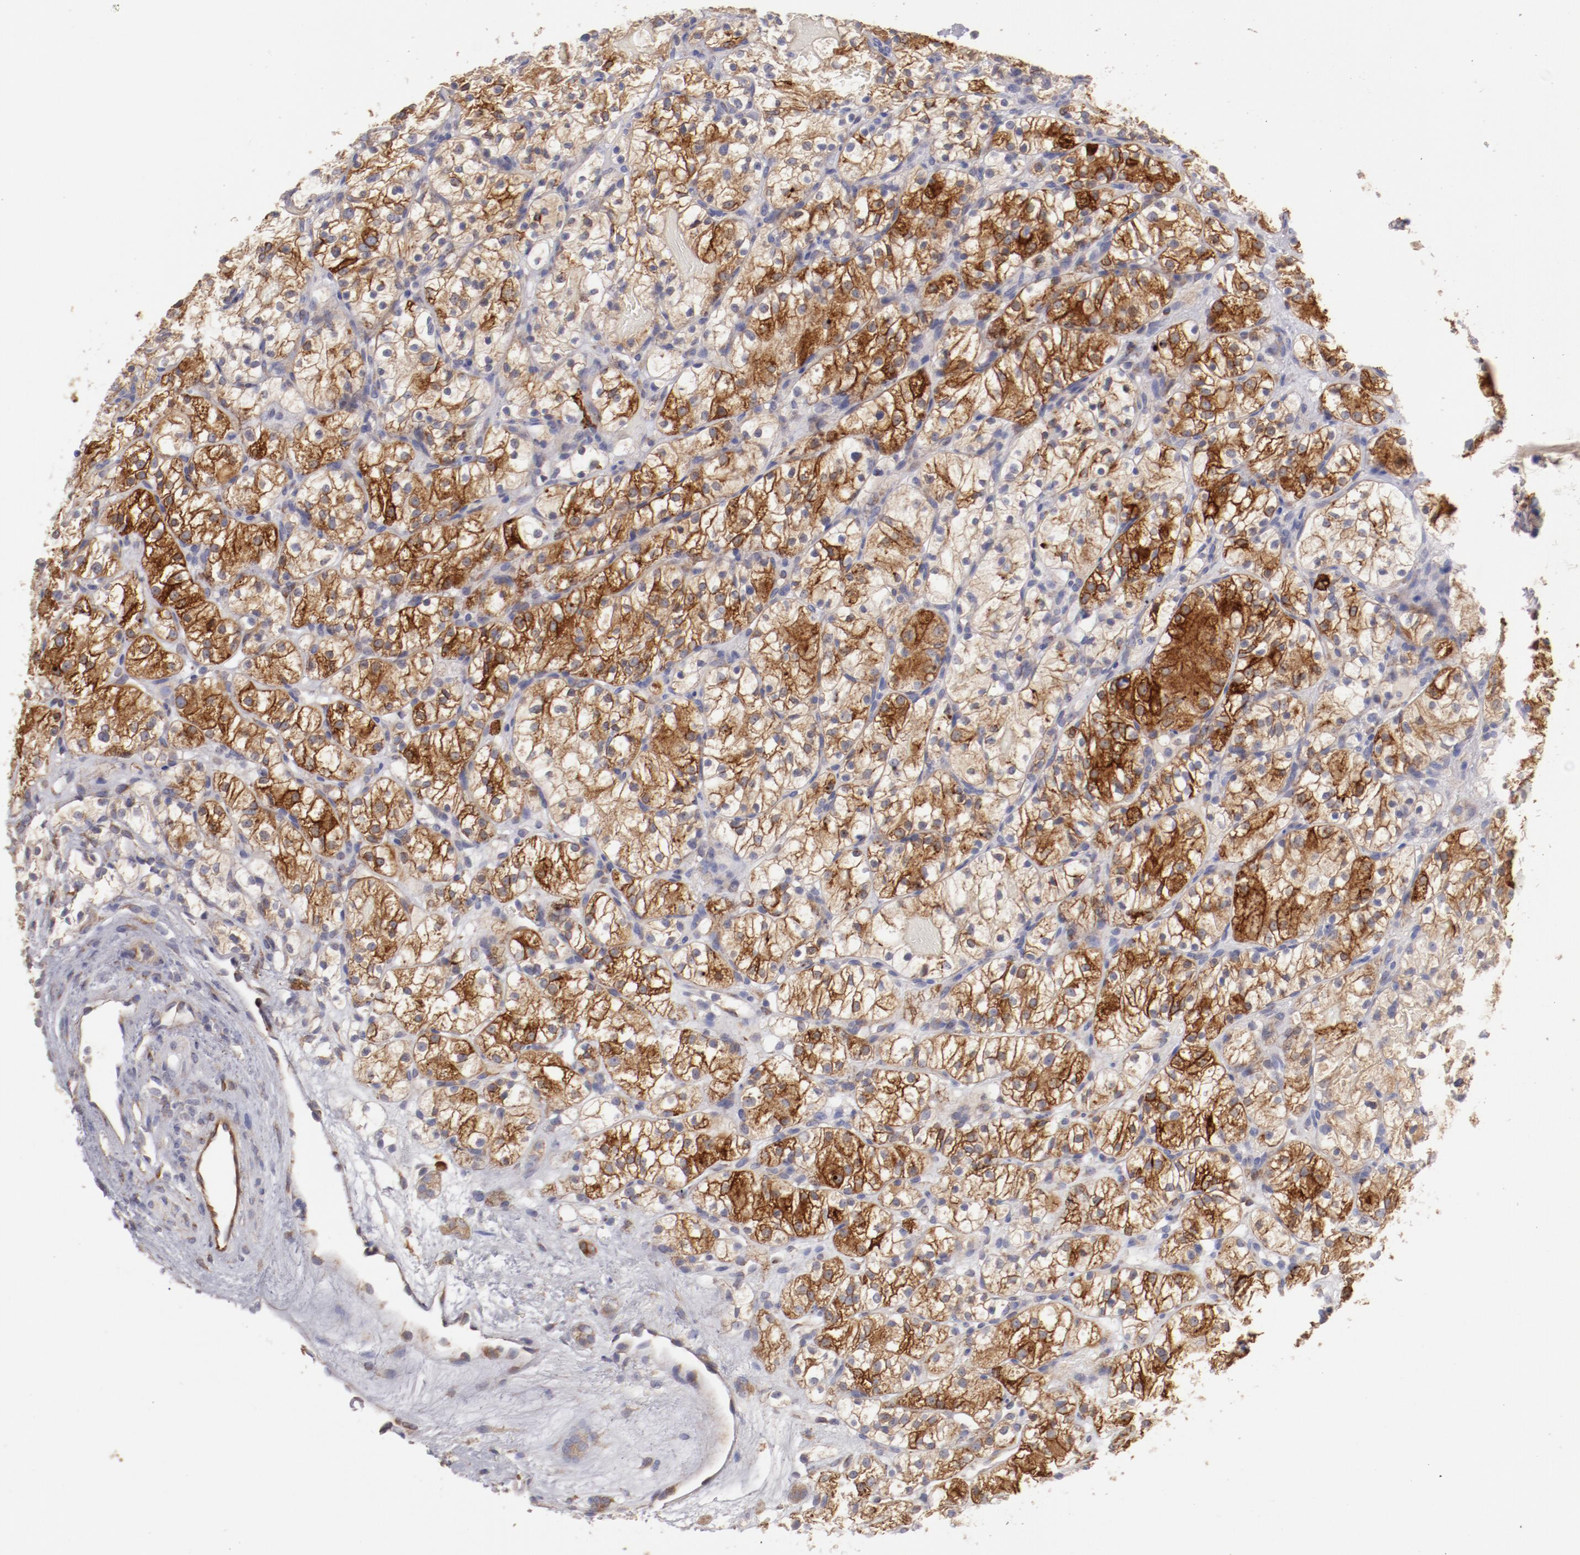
{"staining": {"intensity": "moderate", "quantity": "25%-75%", "location": "cytoplasmic/membranous"}, "tissue": "renal cancer", "cell_type": "Tumor cells", "image_type": "cancer", "snomed": [{"axis": "morphology", "description": "Adenocarcinoma, NOS"}, {"axis": "topography", "description": "Kidney"}], "caption": "Moderate cytoplasmic/membranous protein expression is identified in about 25%-75% of tumor cells in renal adenocarcinoma. Using DAB (brown) and hematoxylin (blue) stains, captured at high magnification using brightfield microscopy.", "gene": "ENTPD5", "patient": {"sex": "female", "age": 60}}